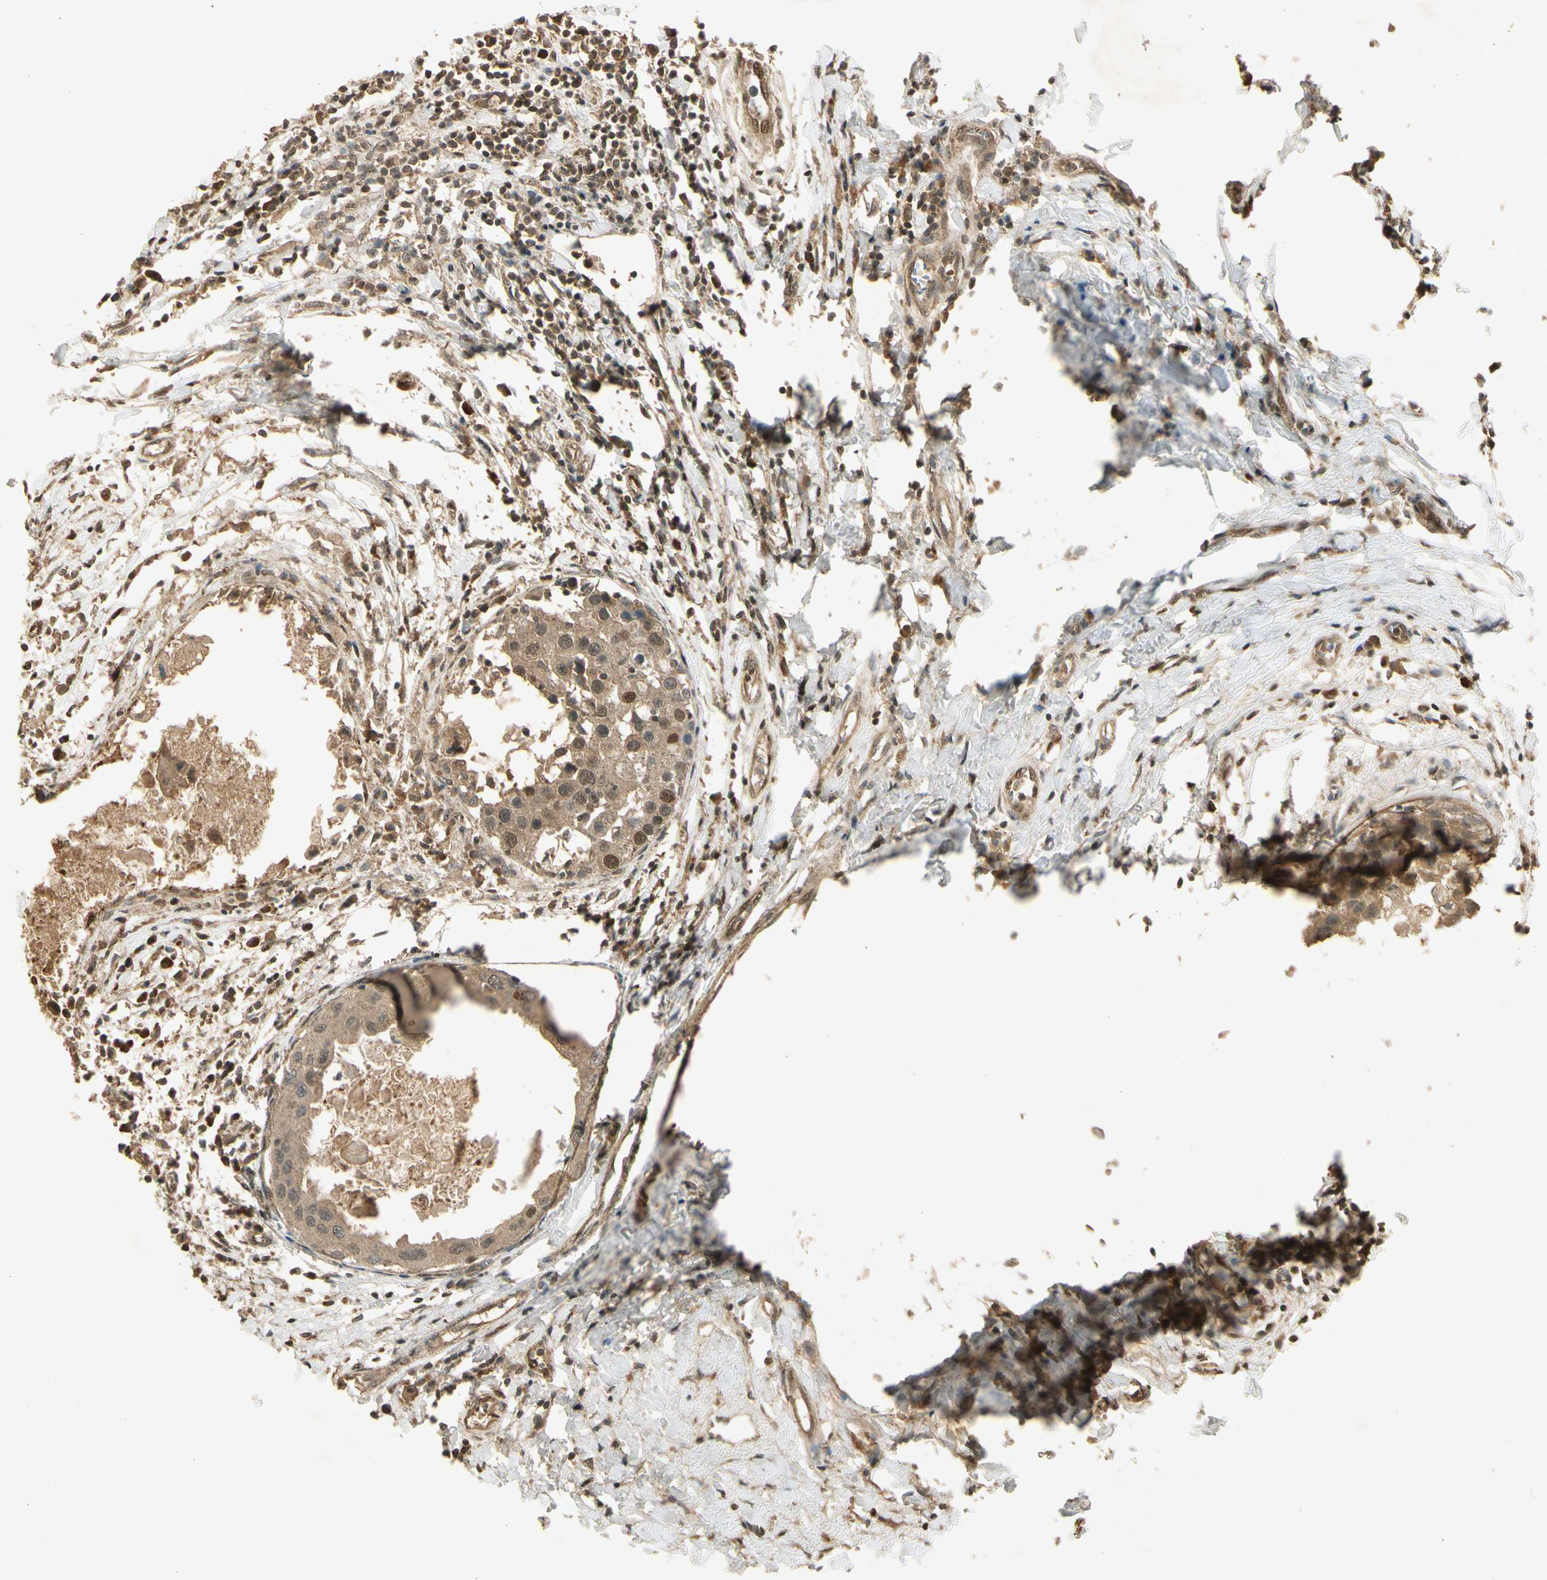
{"staining": {"intensity": "moderate", "quantity": ">75%", "location": "cytoplasmic/membranous,nuclear"}, "tissue": "breast cancer", "cell_type": "Tumor cells", "image_type": "cancer", "snomed": [{"axis": "morphology", "description": "Duct carcinoma"}, {"axis": "topography", "description": "Breast"}], "caption": "An IHC image of neoplastic tissue is shown. Protein staining in brown highlights moderate cytoplasmic/membranous and nuclear positivity in breast cancer (infiltrating ductal carcinoma) within tumor cells.", "gene": "GMEB2", "patient": {"sex": "female", "age": 27}}